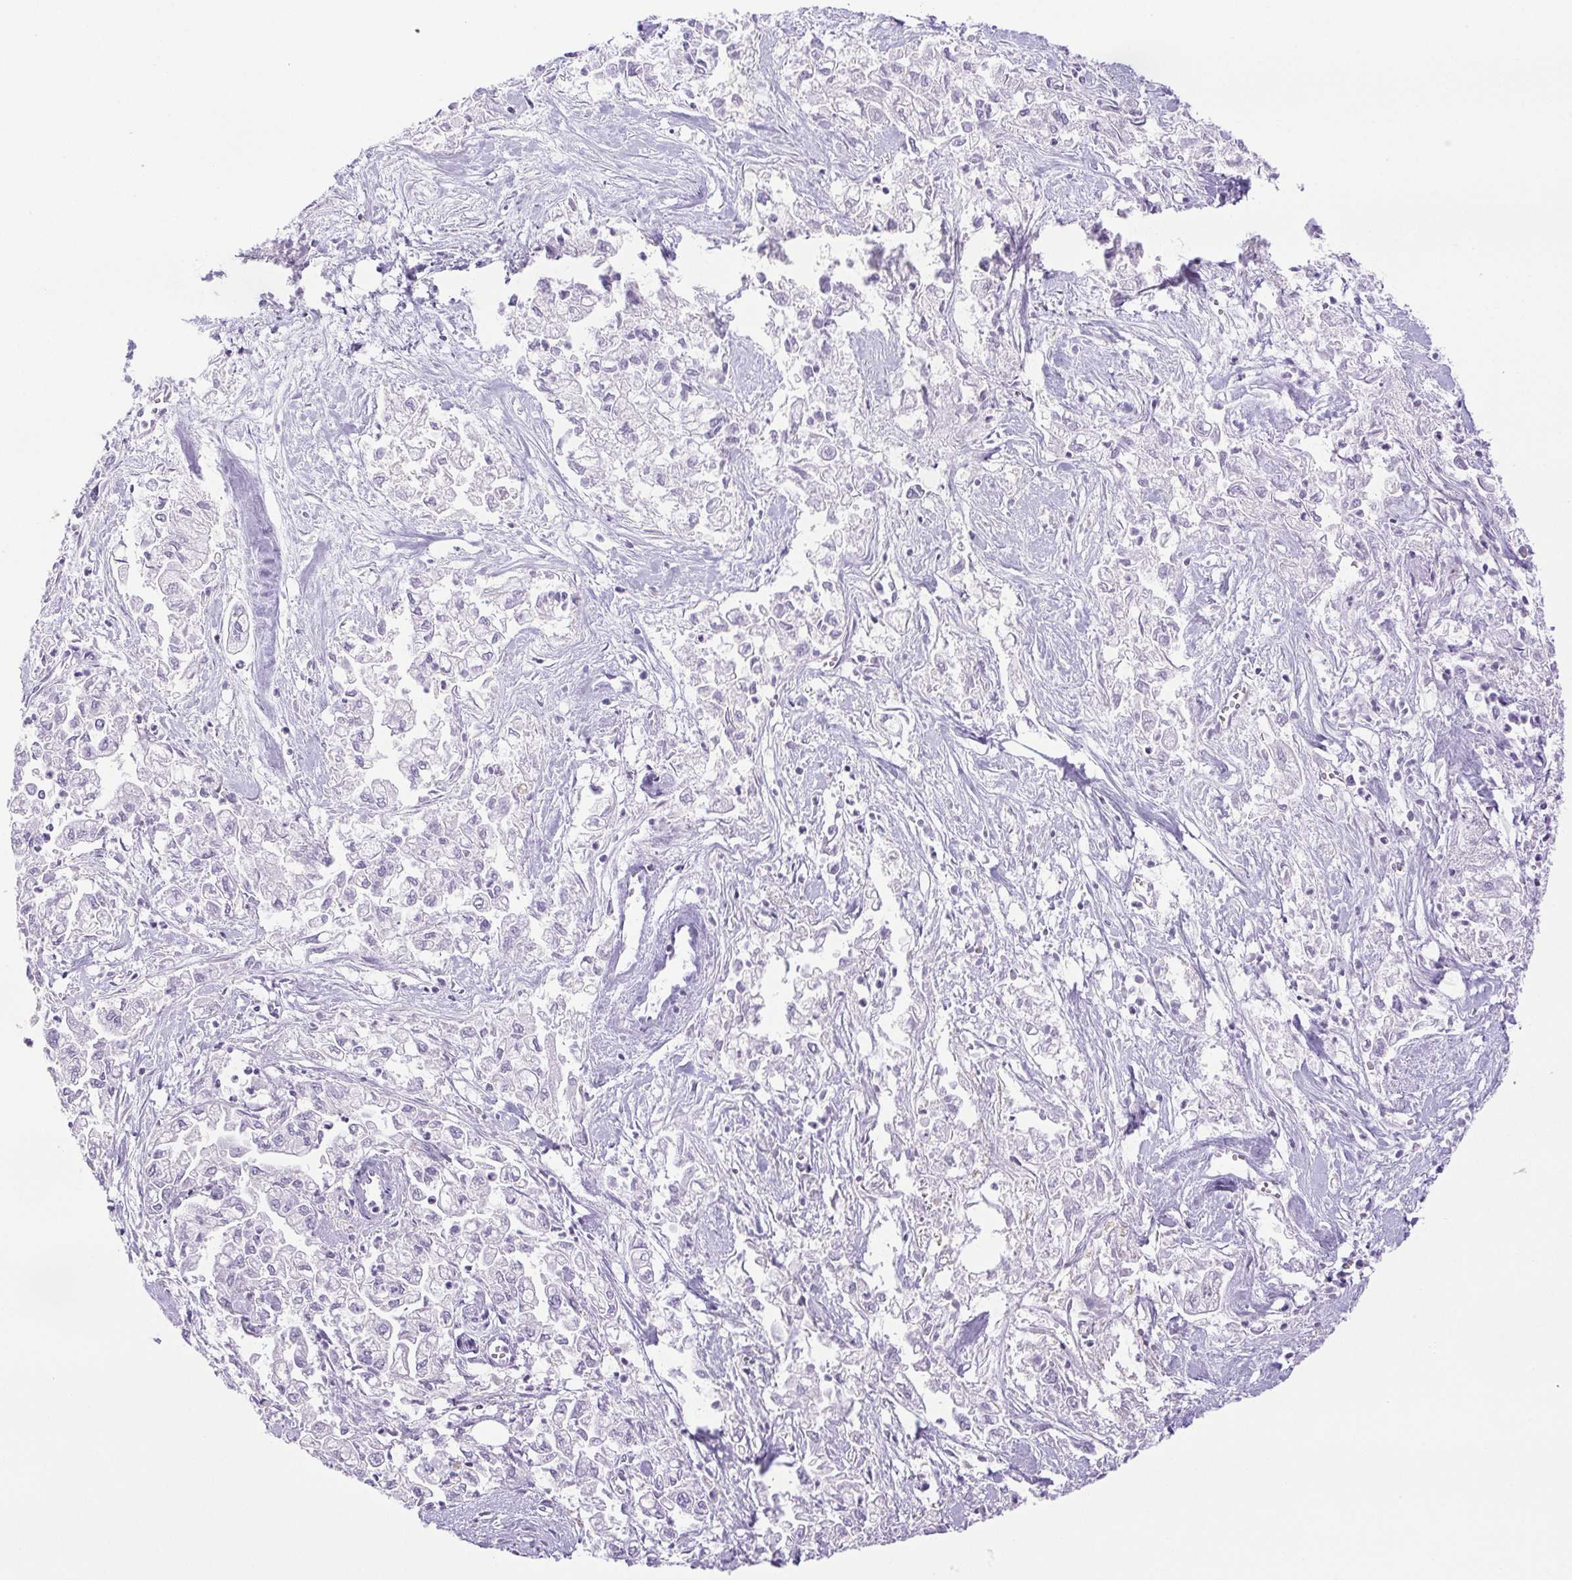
{"staining": {"intensity": "negative", "quantity": "none", "location": "none"}, "tissue": "pancreatic cancer", "cell_type": "Tumor cells", "image_type": "cancer", "snomed": [{"axis": "morphology", "description": "Adenocarcinoma, NOS"}, {"axis": "topography", "description": "Pancreas"}], "caption": "Human adenocarcinoma (pancreatic) stained for a protein using IHC reveals no expression in tumor cells.", "gene": "PAPPA2", "patient": {"sex": "male", "age": 72}}